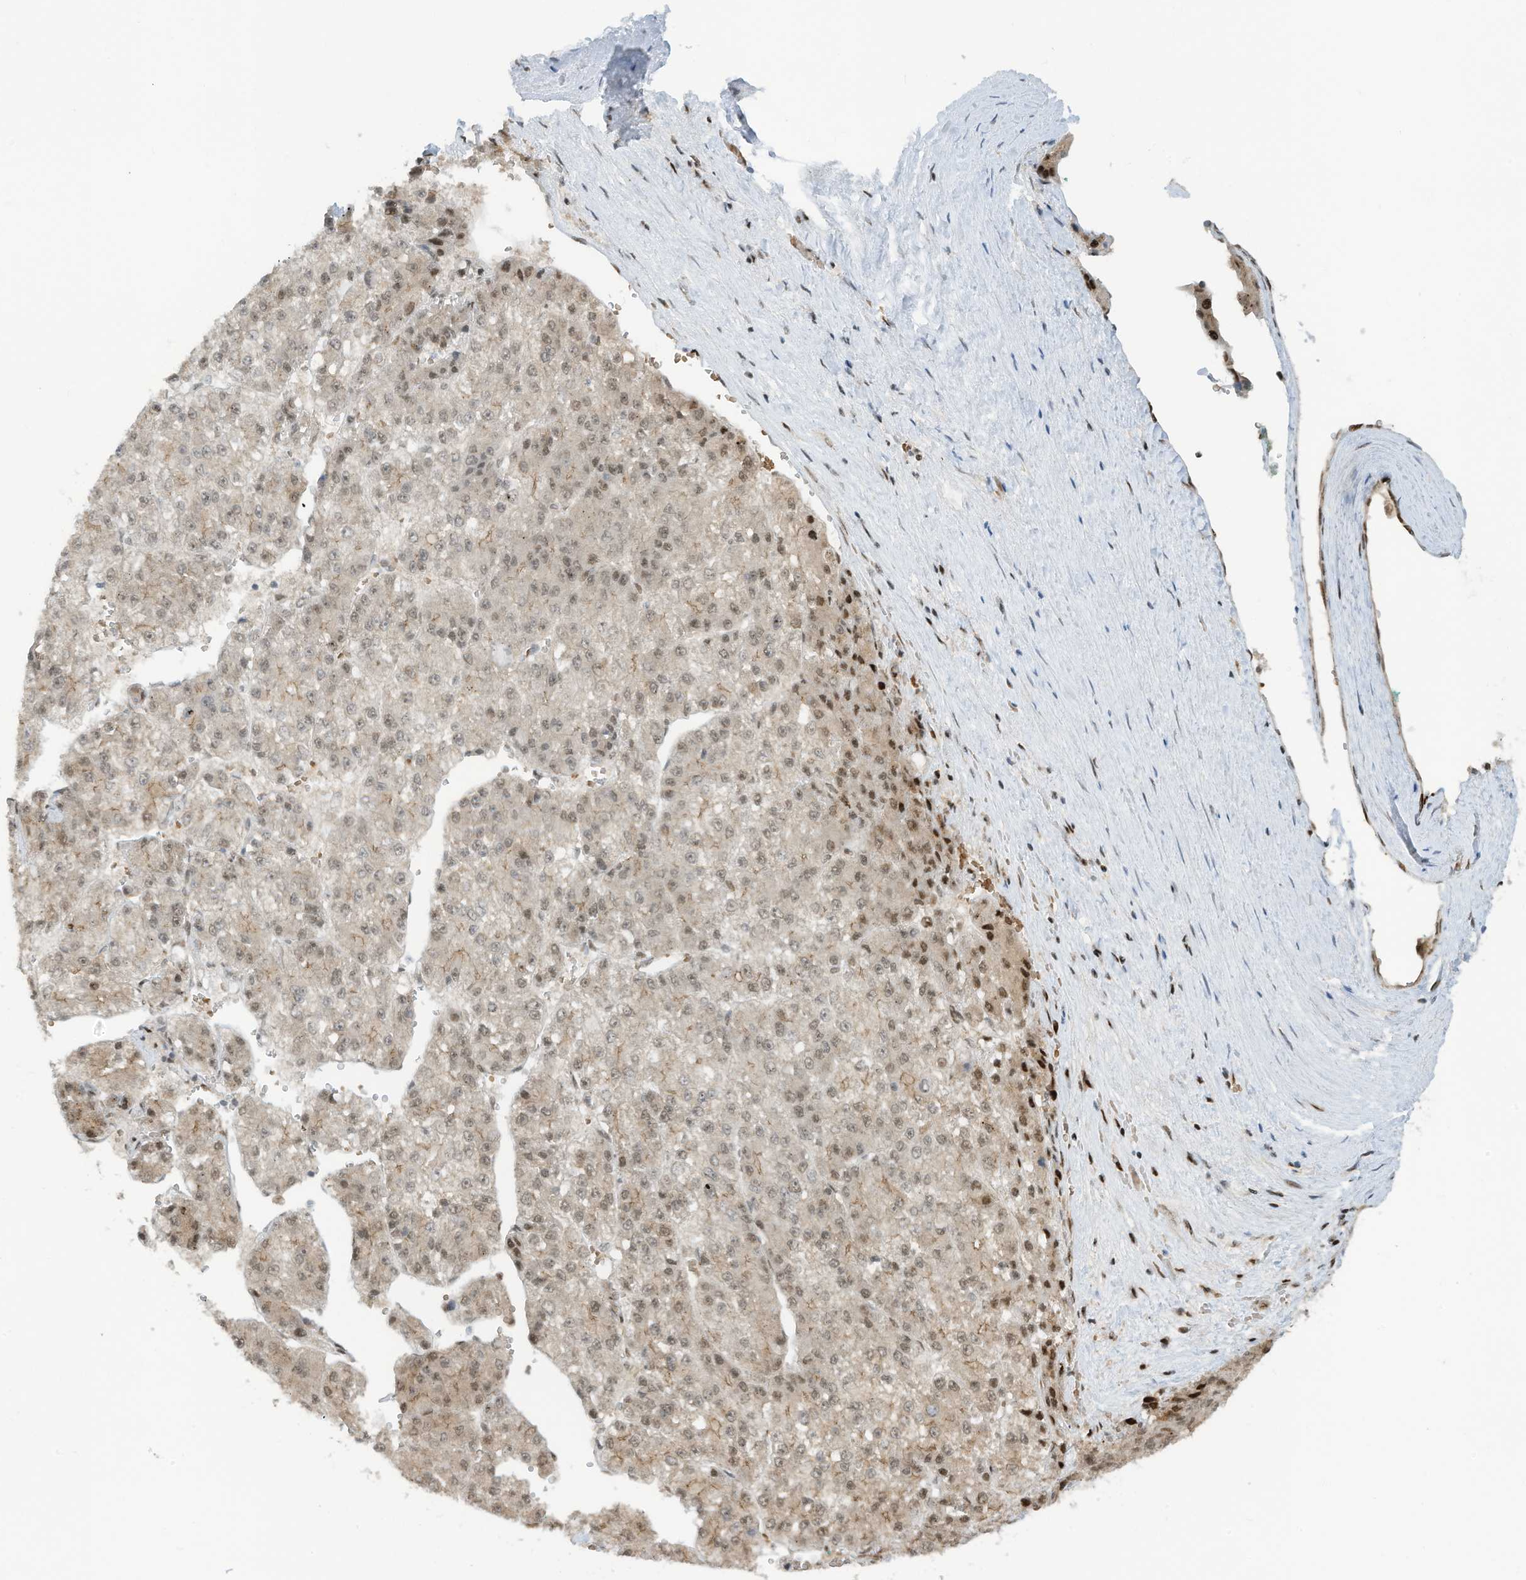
{"staining": {"intensity": "weak", "quantity": ">75%", "location": "nuclear"}, "tissue": "liver cancer", "cell_type": "Tumor cells", "image_type": "cancer", "snomed": [{"axis": "morphology", "description": "Carcinoma, Hepatocellular, NOS"}, {"axis": "topography", "description": "Liver"}], "caption": "About >75% of tumor cells in liver cancer exhibit weak nuclear protein positivity as visualized by brown immunohistochemical staining.", "gene": "ZCWPW2", "patient": {"sex": "female", "age": 73}}